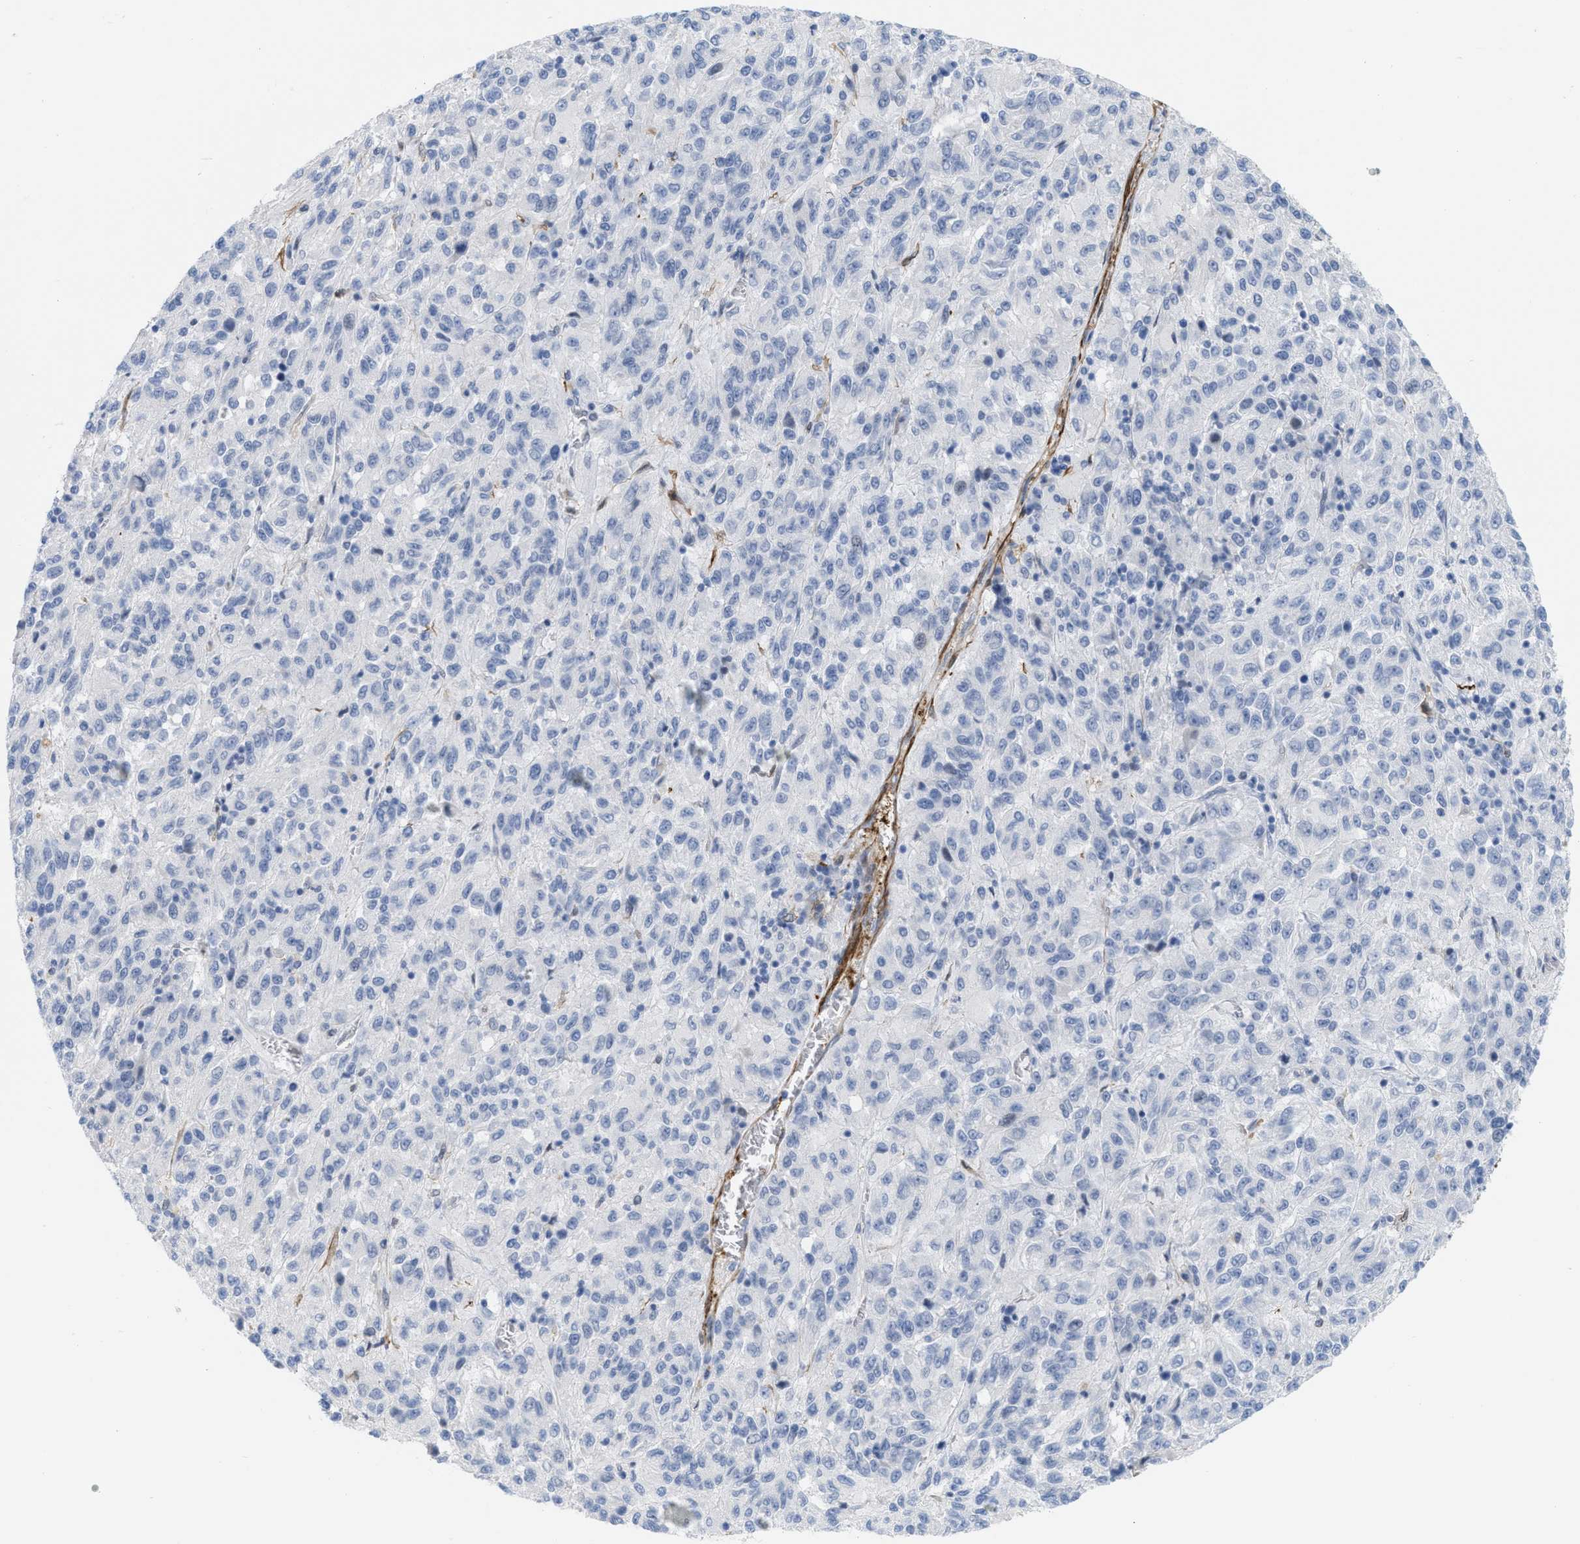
{"staining": {"intensity": "negative", "quantity": "none", "location": "none"}, "tissue": "melanoma", "cell_type": "Tumor cells", "image_type": "cancer", "snomed": [{"axis": "morphology", "description": "Malignant melanoma, Metastatic site"}, {"axis": "topography", "description": "Lung"}], "caption": "High power microscopy photomicrograph of an IHC photomicrograph of malignant melanoma (metastatic site), revealing no significant positivity in tumor cells. The staining was performed using DAB (3,3'-diaminobenzidine) to visualize the protein expression in brown, while the nuclei were stained in blue with hematoxylin (Magnification: 20x).", "gene": "TAGLN", "patient": {"sex": "male", "age": 64}}